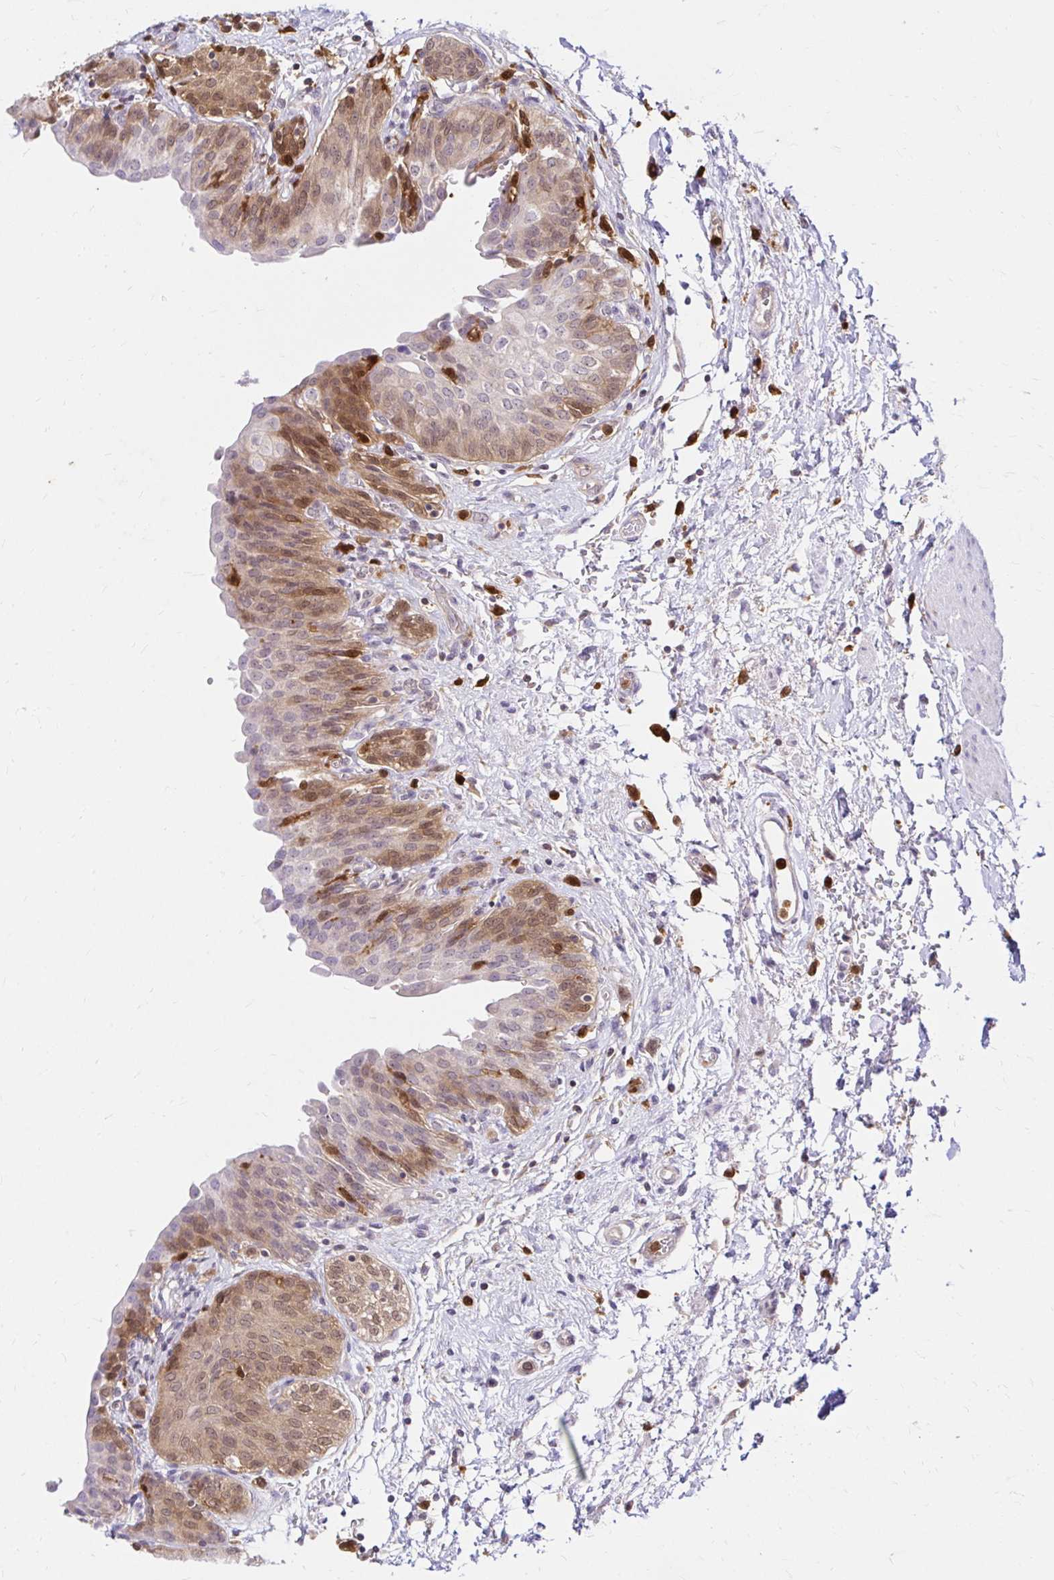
{"staining": {"intensity": "moderate", "quantity": "25%-75%", "location": "cytoplasmic/membranous,nuclear"}, "tissue": "urinary bladder", "cell_type": "Urothelial cells", "image_type": "normal", "snomed": [{"axis": "morphology", "description": "Normal tissue, NOS"}, {"axis": "topography", "description": "Urinary bladder"}], "caption": "An immunohistochemistry histopathology image of normal tissue is shown. Protein staining in brown highlights moderate cytoplasmic/membranous,nuclear positivity in urinary bladder within urothelial cells.", "gene": "PYCARD", "patient": {"sex": "male", "age": 68}}